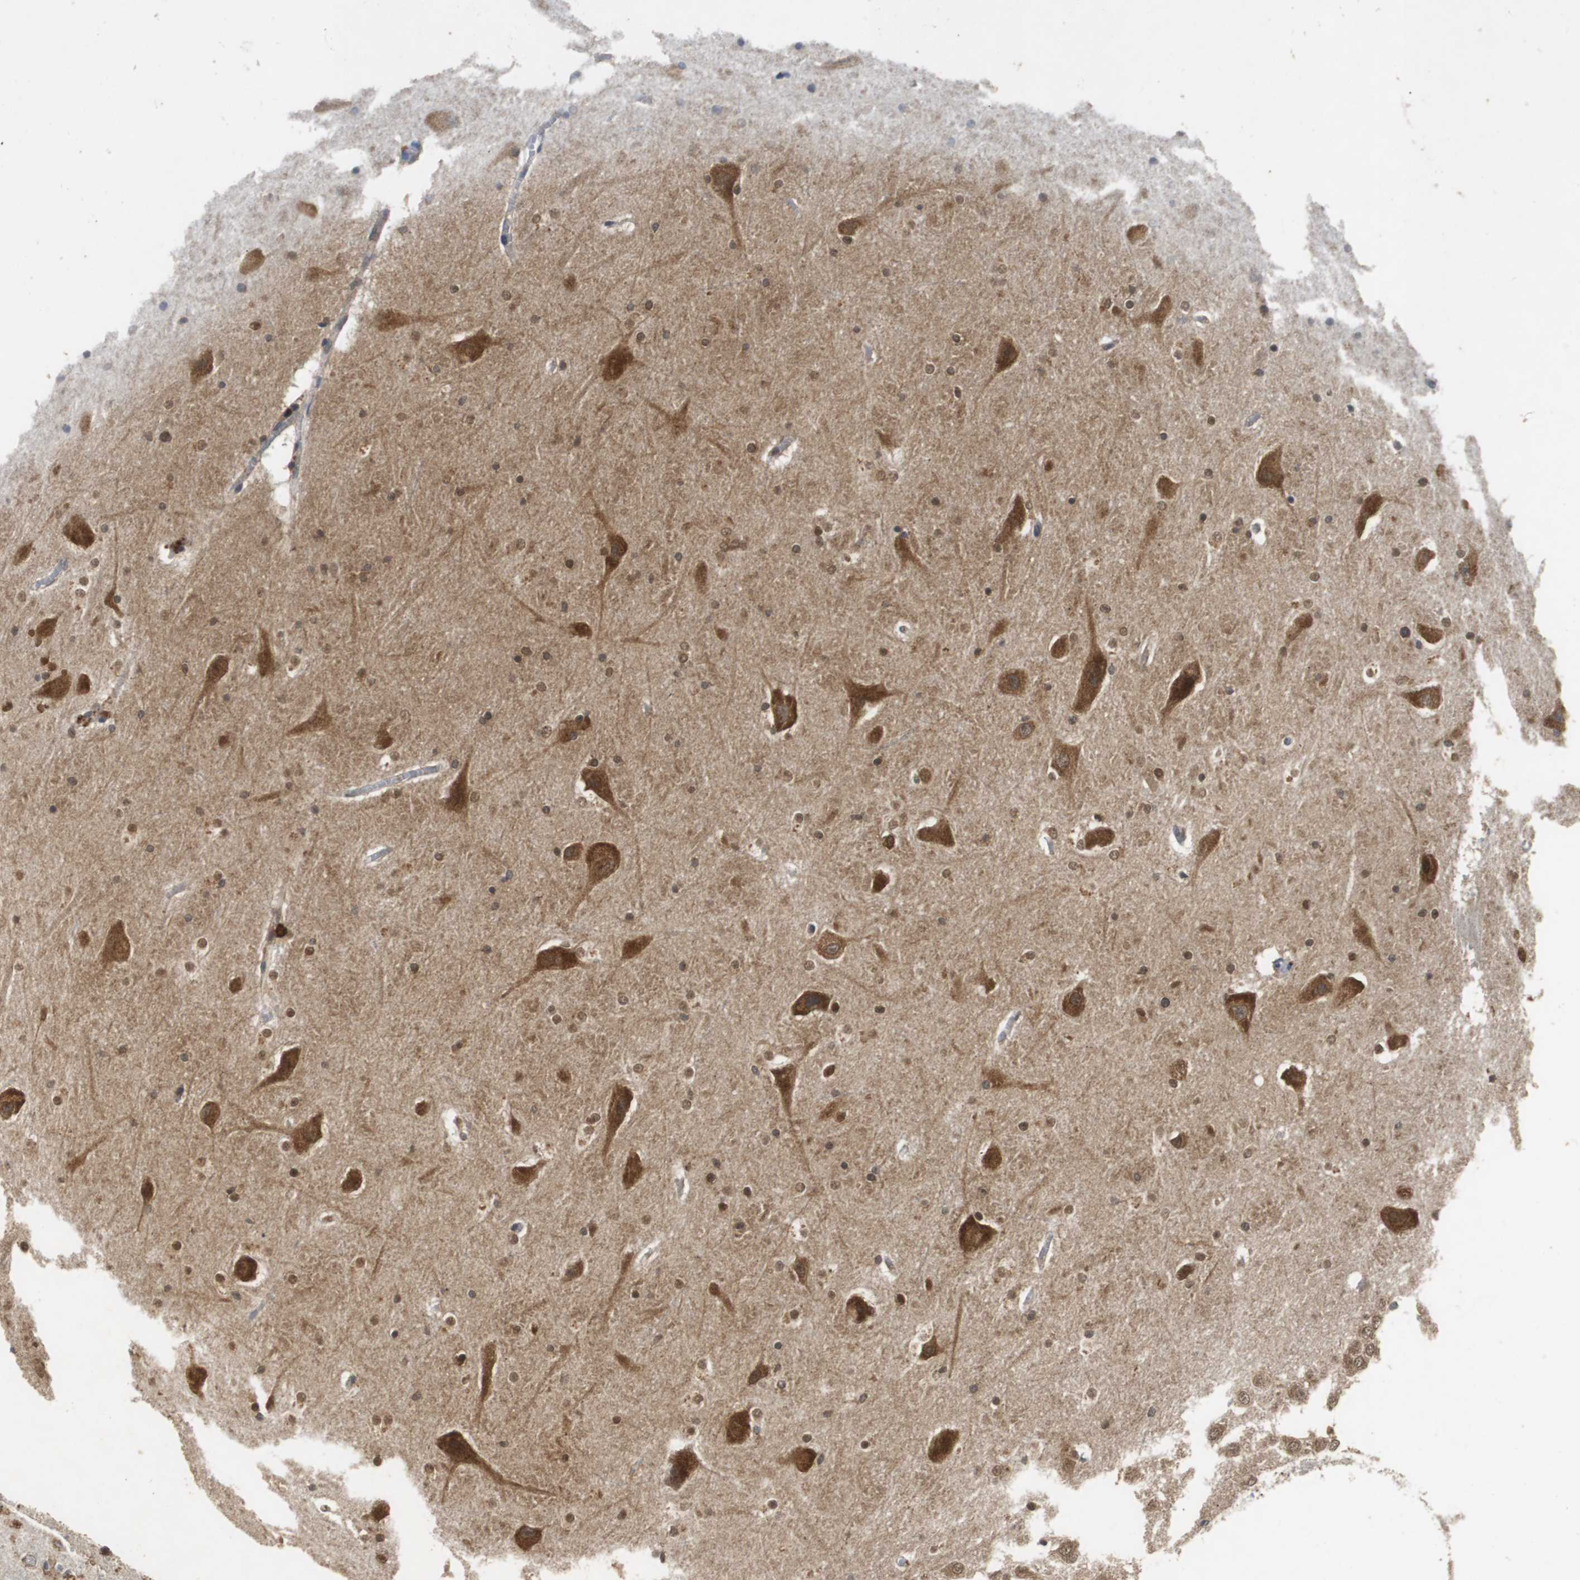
{"staining": {"intensity": "moderate", "quantity": "25%-75%", "location": "cytoplasmic/membranous,nuclear"}, "tissue": "hippocampus", "cell_type": "Glial cells", "image_type": "normal", "snomed": [{"axis": "morphology", "description": "Normal tissue, NOS"}, {"axis": "topography", "description": "Hippocampus"}], "caption": "A micrograph of human hippocampus stained for a protein shows moderate cytoplasmic/membranous,nuclear brown staining in glial cells.", "gene": "VBP1", "patient": {"sex": "male", "age": 45}}